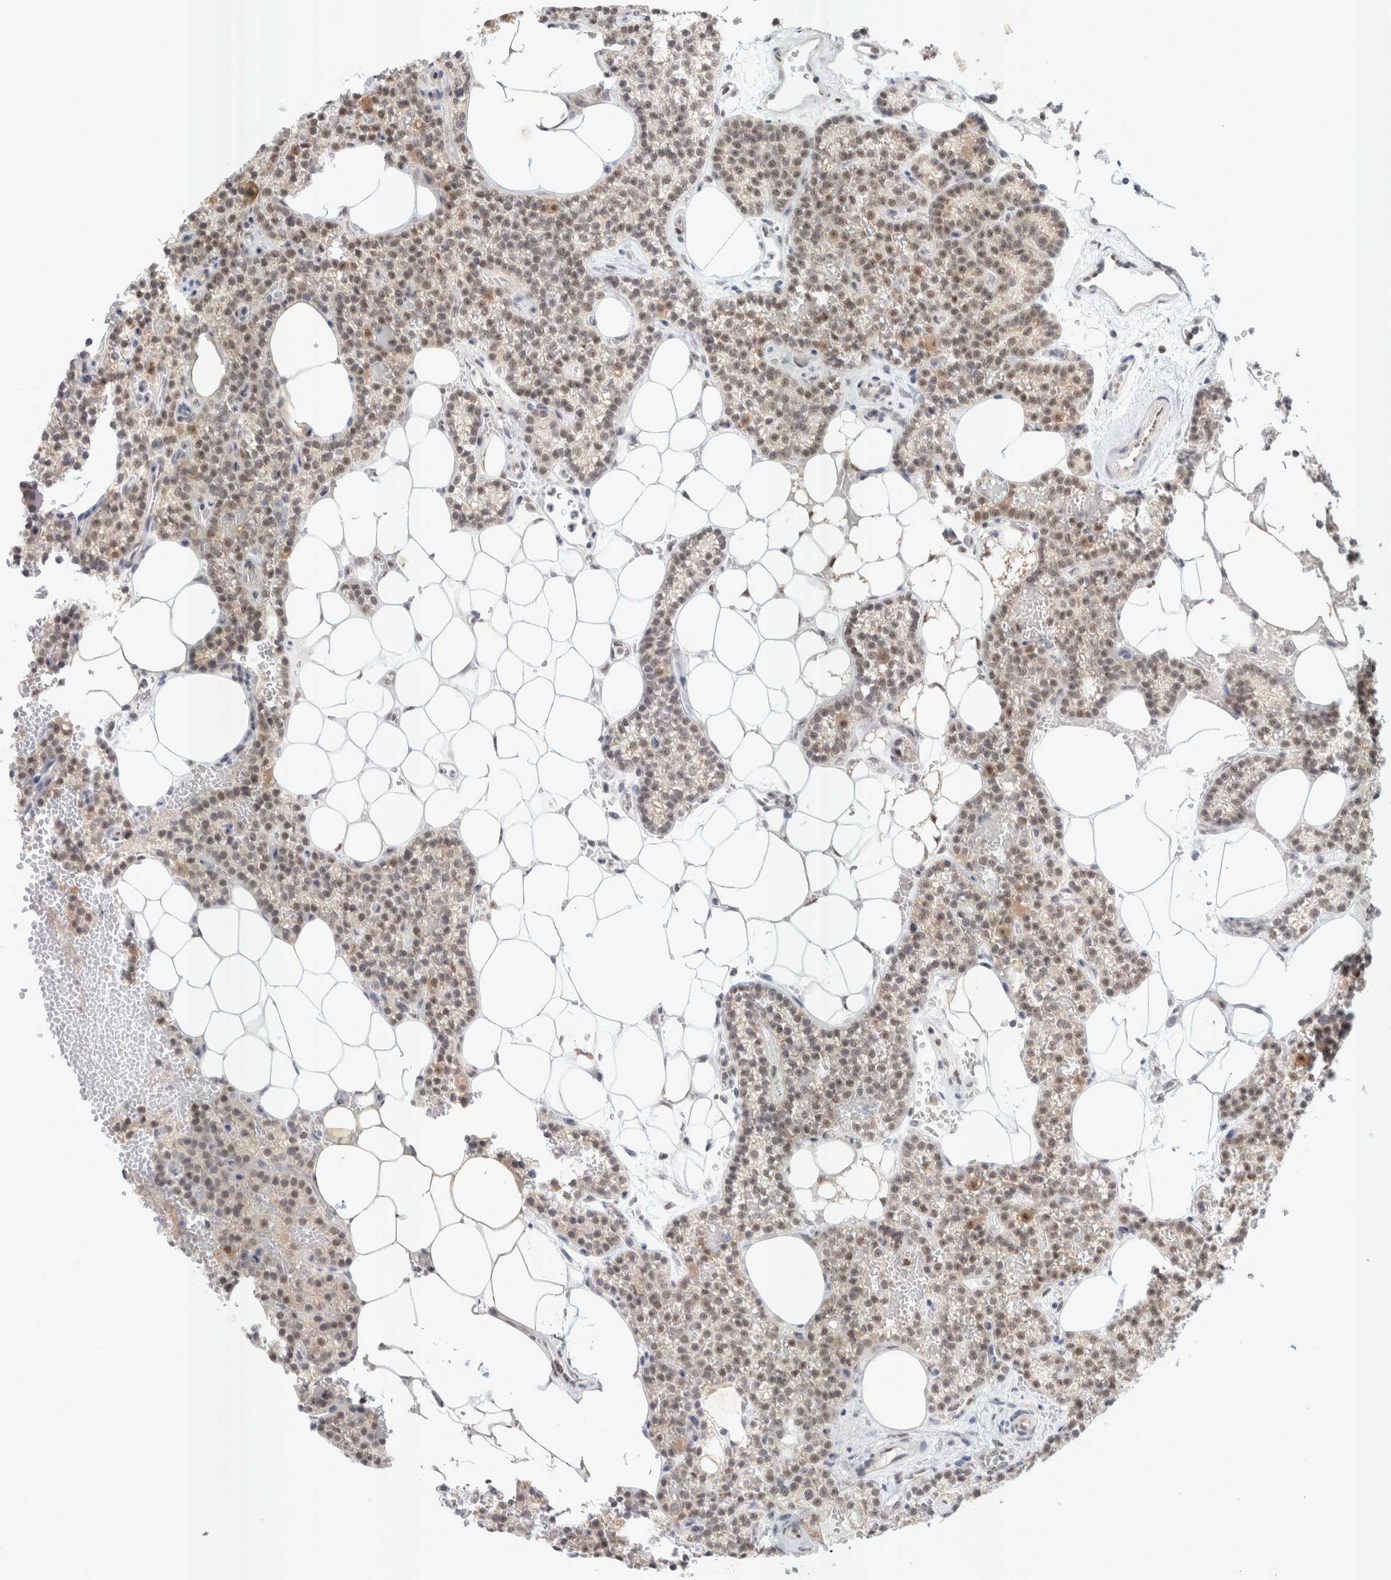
{"staining": {"intensity": "weak", "quantity": "25%-75%", "location": "cytoplasmic/membranous,nuclear"}, "tissue": "parathyroid gland", "cell_type": "Glandular cells", "image_type": "normal", "snomed": [{"axis": "morphology", "description": "Normal tissue, NOS"}, {"axis": "topography", "description": "Parathyroid gland"}], "caption": "Protein staining shows weak cytoplasmic/membranous,nuclear staining in approximately 25%-75% of glandular cells in normal parathyroid gland.", "gene": "TRMT12", "patient": {"sex": "male", "age": 58}}